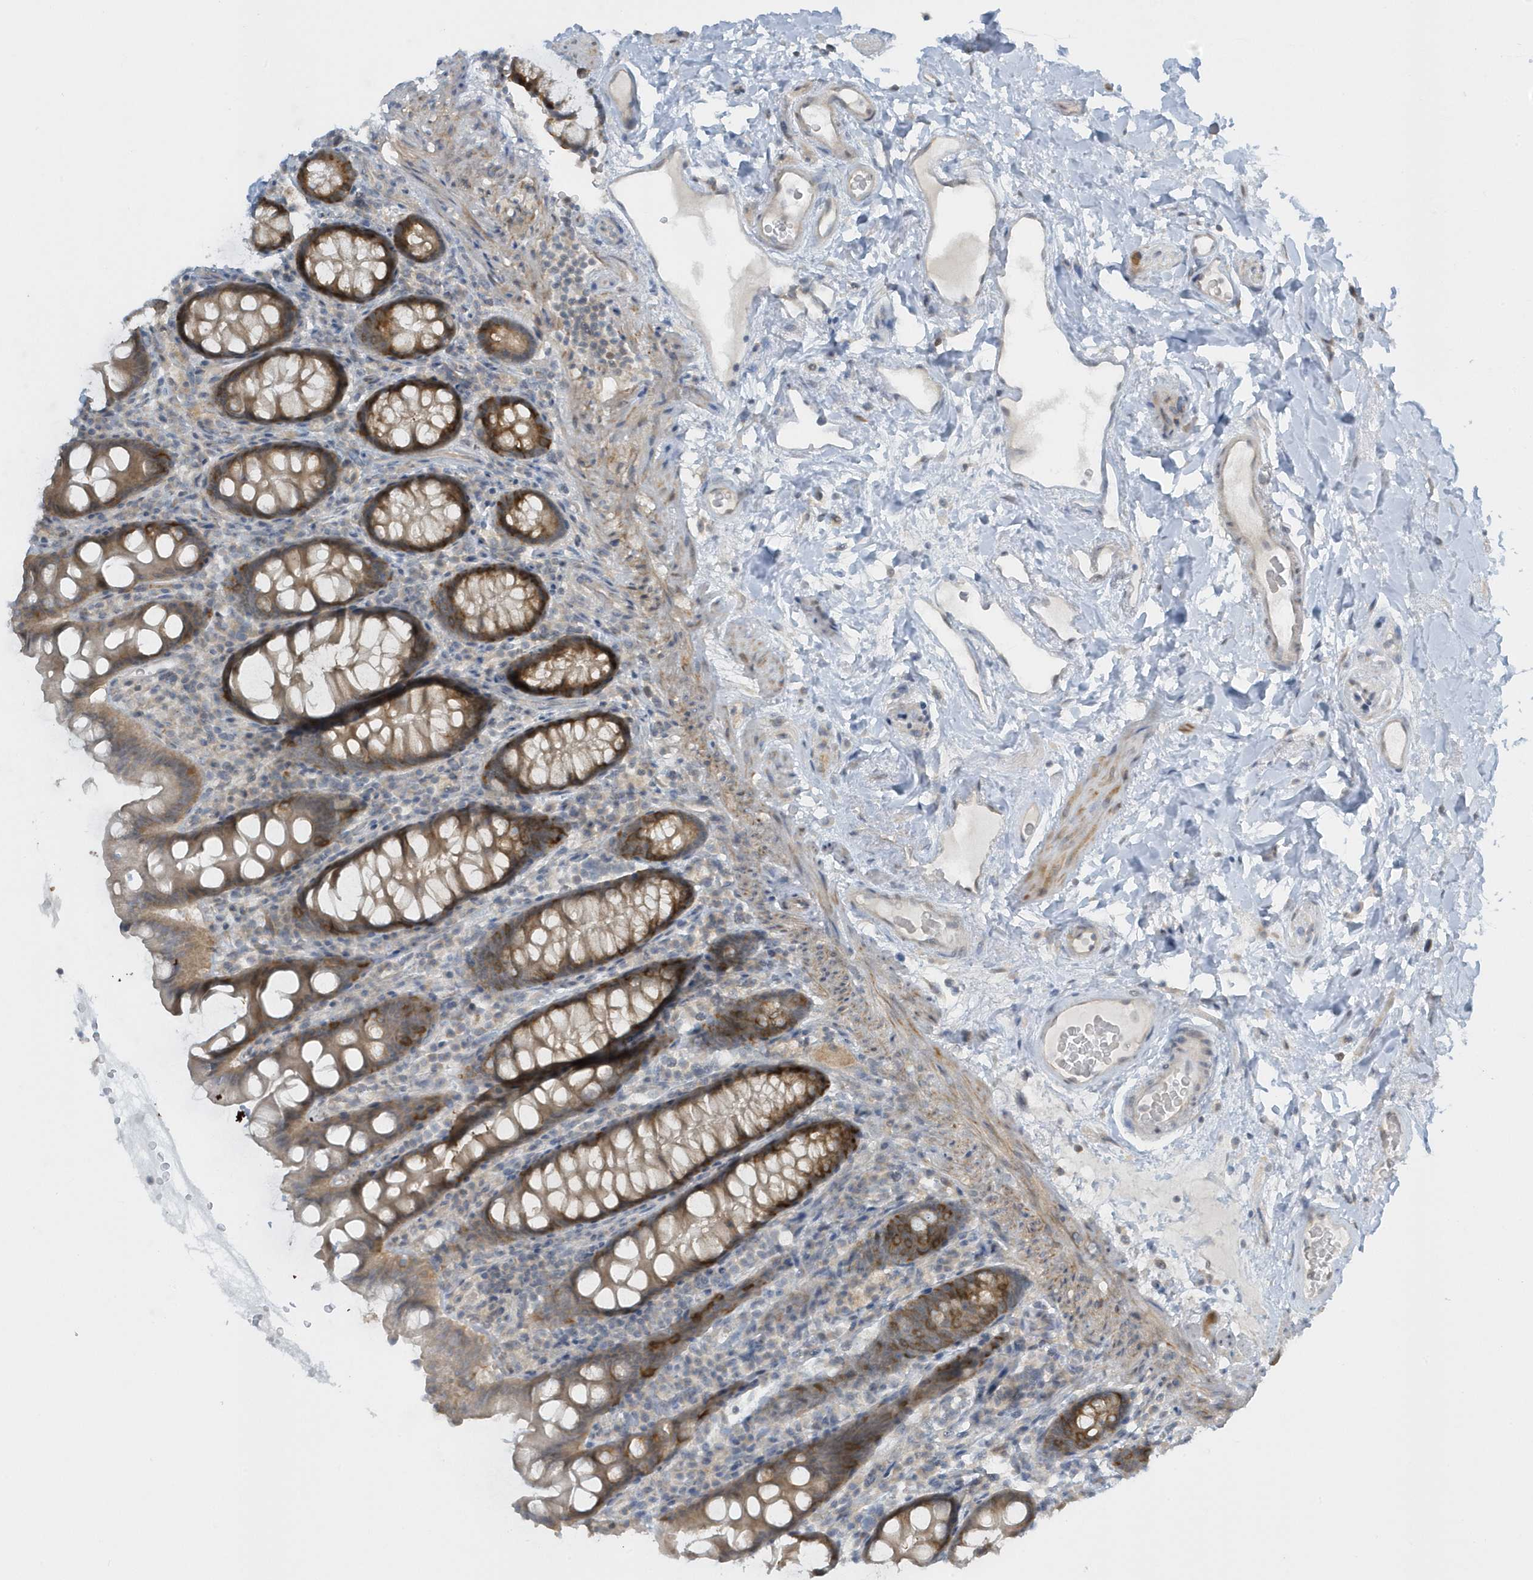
{"staining": {"intensity": "negative", "quantity": "none", "location": "none"}, "tissue": "colon", "cell_type": "Endothelial cells", "image_type": "normal", "snomed": [{"axis": "morphology", "description": "Normal tissue, NOS"}, {"axis": "topography", "description": "Colon"}], "caption": "An IHC photomicrograph of unremarkable colon is shown. There is no staining in endothelial cells of colon. (DAB immunohistochemistry with hematoxylin counter stain).", "gene": "SCN3A", "patient": {"sex": "female", "age": 79}}